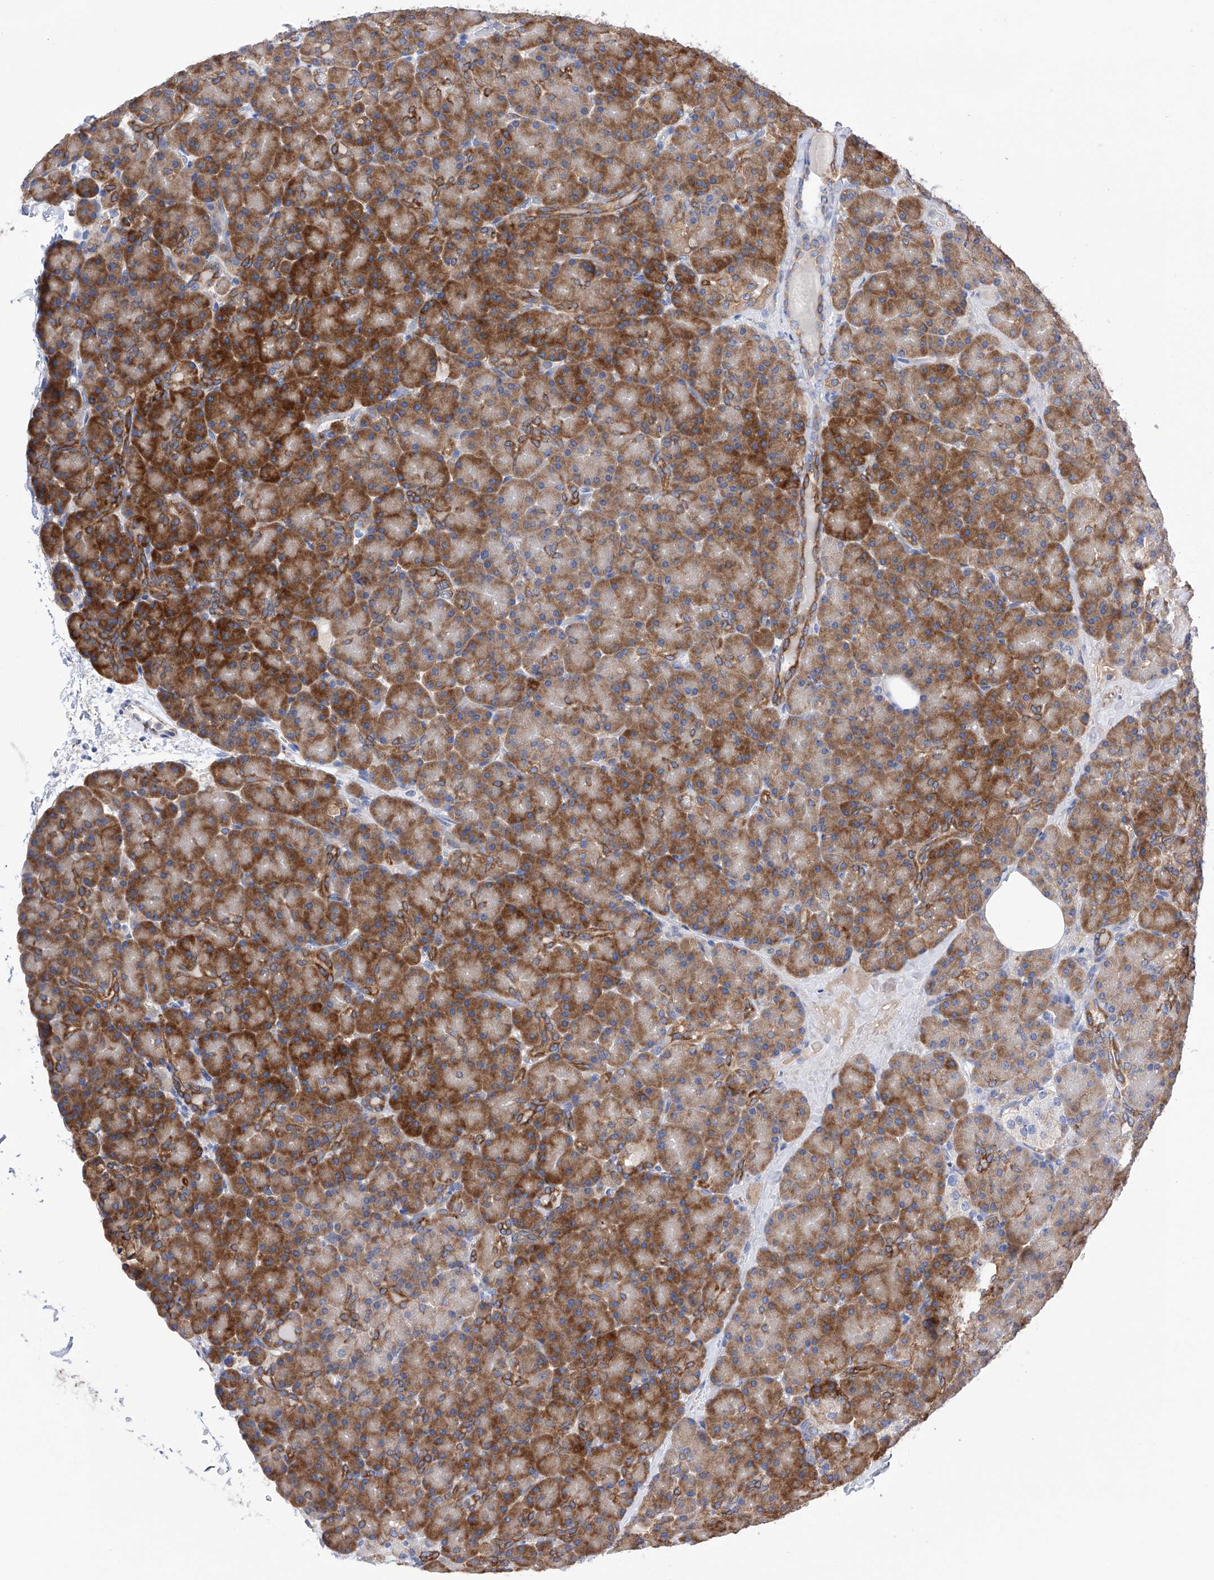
{"staining": {"intensity": "strong", "quantity": ">75%", "location": "cytoplasmic/membranous"}, "tissue": "pancreas", "cell_type": "Exocrine glandular cells", "image_type": "normal", "snomed": [{"axis": "morphology", "description": "Normal tissue, NOS"}, {"axis": "topography", "description": "Pancreas"}], "caption": "High-power microscopy captured an immunohistochemistry micrograph of unremarkable pancreas, revealing strong cytoplasmic/membranous staining in about >75% of exocrine glandular cells. The staining was performed using DAB (3,3'-diaminobenzidine), with brown indicating positive protein expression. Nuclei are stained blue with hematoxylin.", "gene": "PDIA5", "patient": {"sex": "female", "age": 43}}